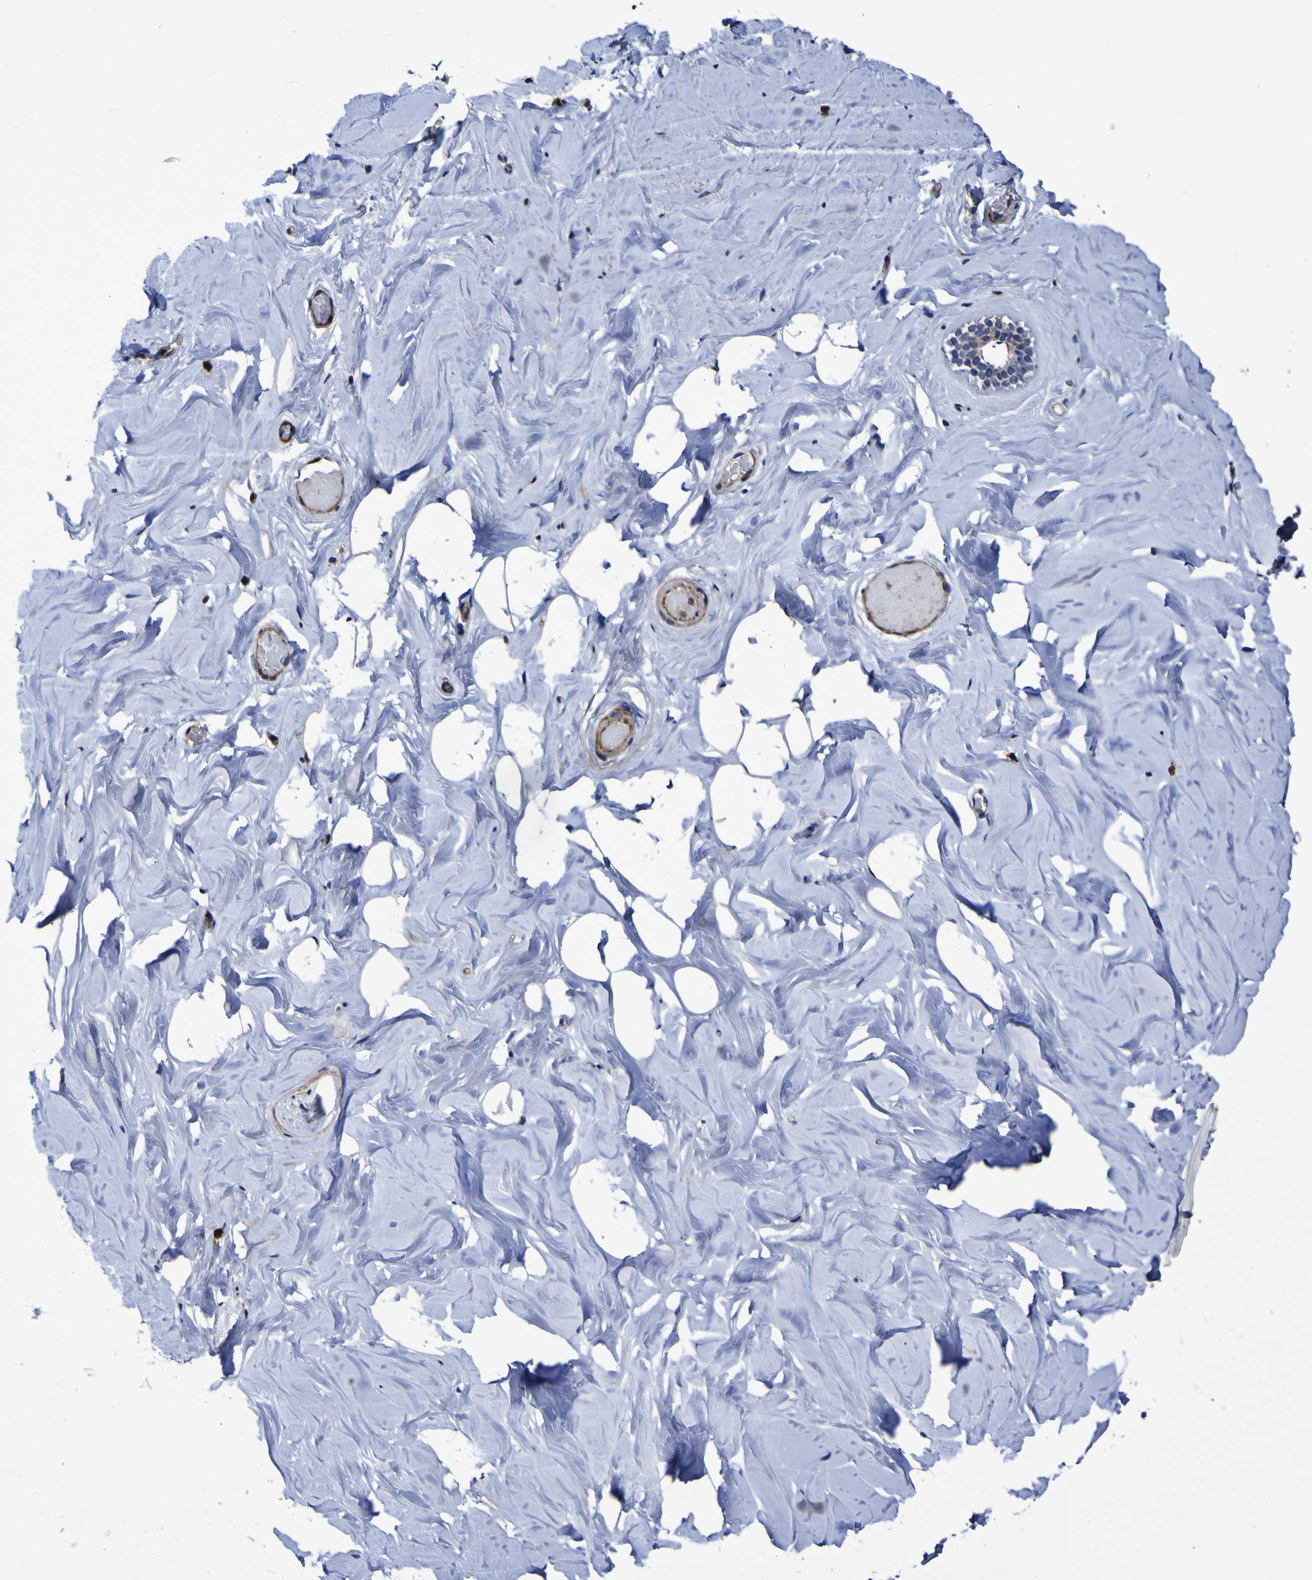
{"staining": {"intensity": "negative", "quantity": "none", "location": "none"}, "tissue": "breast", "cell_type": "Adipocytes", "image_type": "normal", "snomed": [{"axis": "morphology", "description": "Normal tissue, NOS"}, {"axis": "topography", "description": "Breast"}], "caption": "Immunohistochemical staining of normal breast exhibits no significant expression in adipocytes.", "gene": "MGLL", "patient": {"sex": "female", "age": 75}}